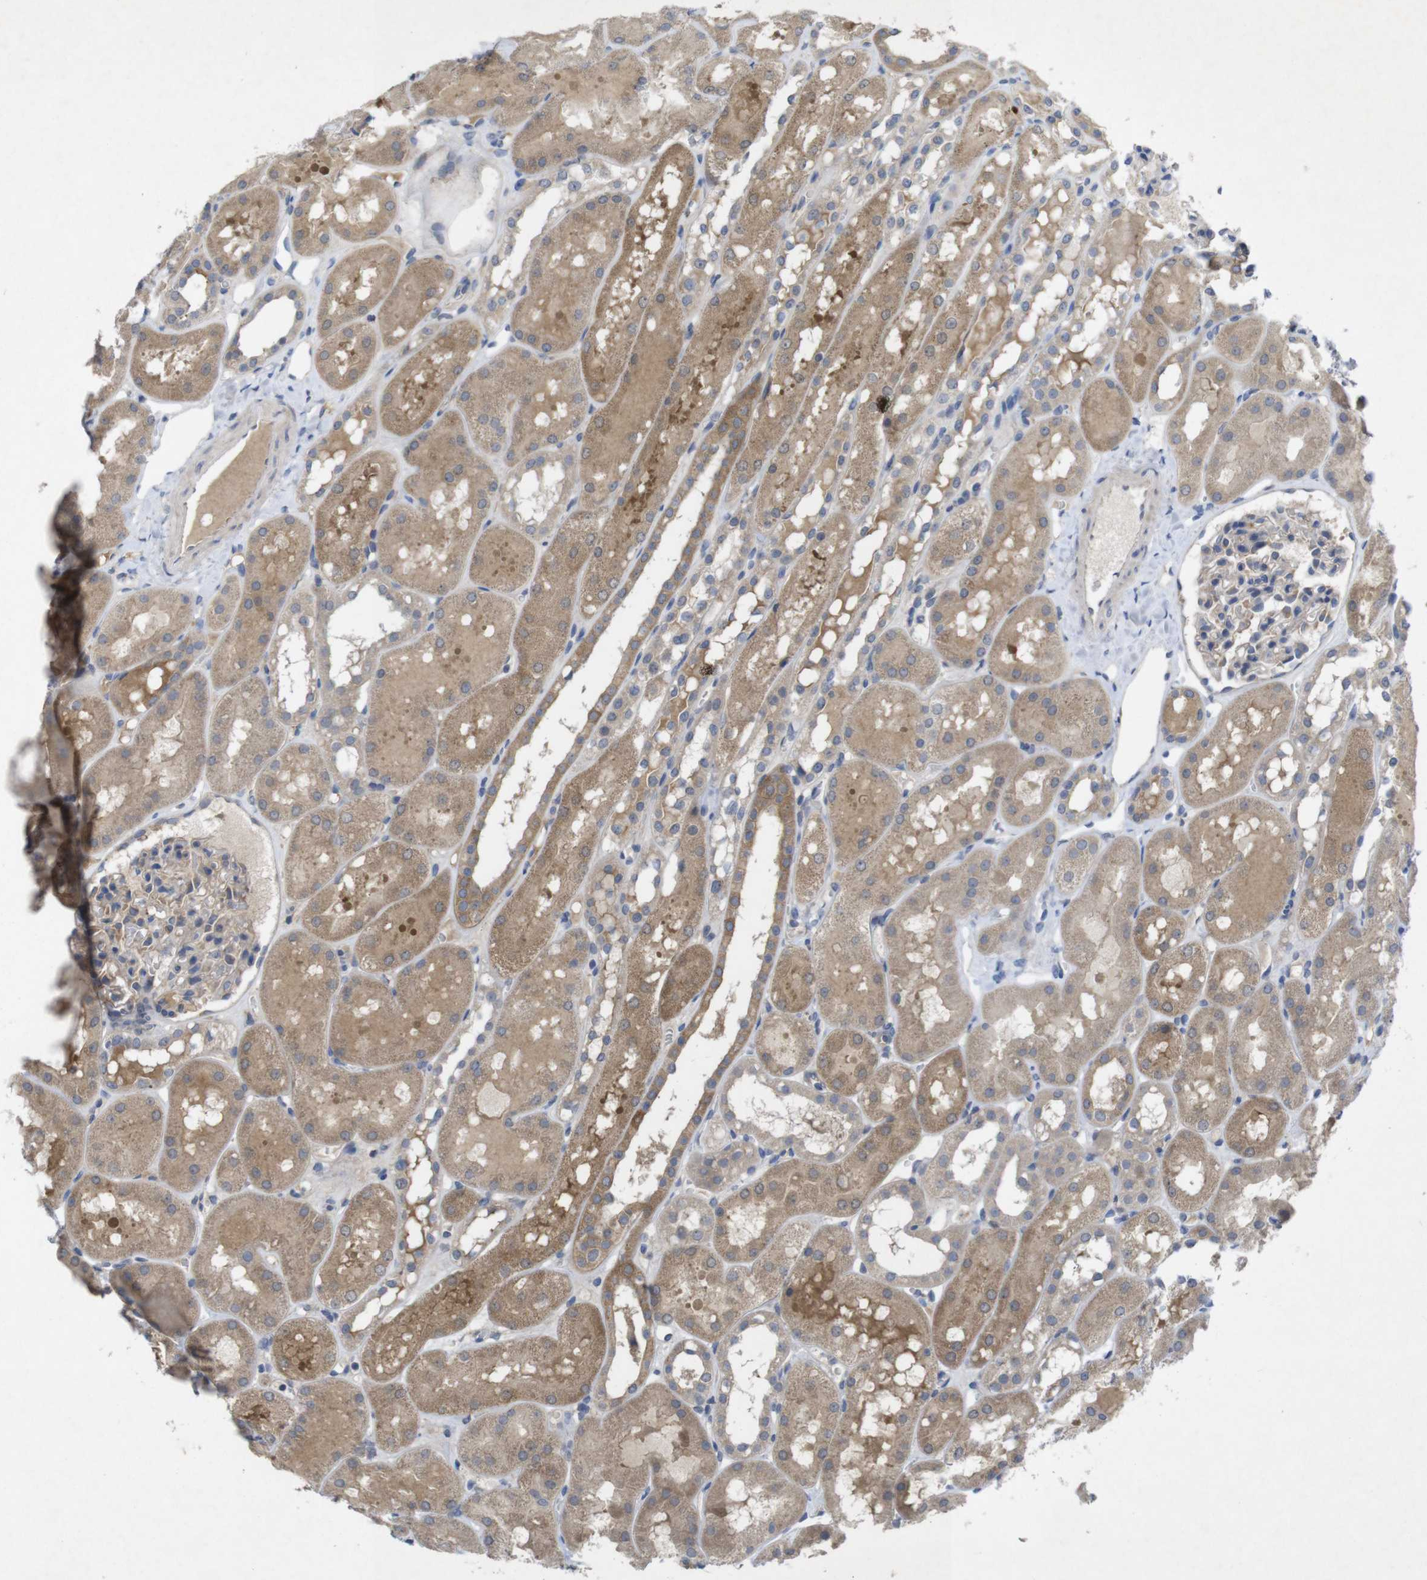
{"staining": {"intensity": "weak", "quantity": "25%-75%", "location": "cytoplasmic/membranous"}, "tissue": "kidney", "cell_type": "Cells in glomeruli", "image_type": "normal", "snomed": [{"axis": "morphology", "description": "Normal tissue, NOS"}, {"axis": "topography", "description": "Kidney"}, {"axis": "topography", "description": "Urinary bladder"}], "caption": "Approximately 25%-75% of cells in glomeruli in benign kidney exhibit weak cytoplasmic/membranous protein expression as visualized by brown immunohistochemical staining.", "gene": "BCAR3", "patient": {"sex": "male", "age": 16}}